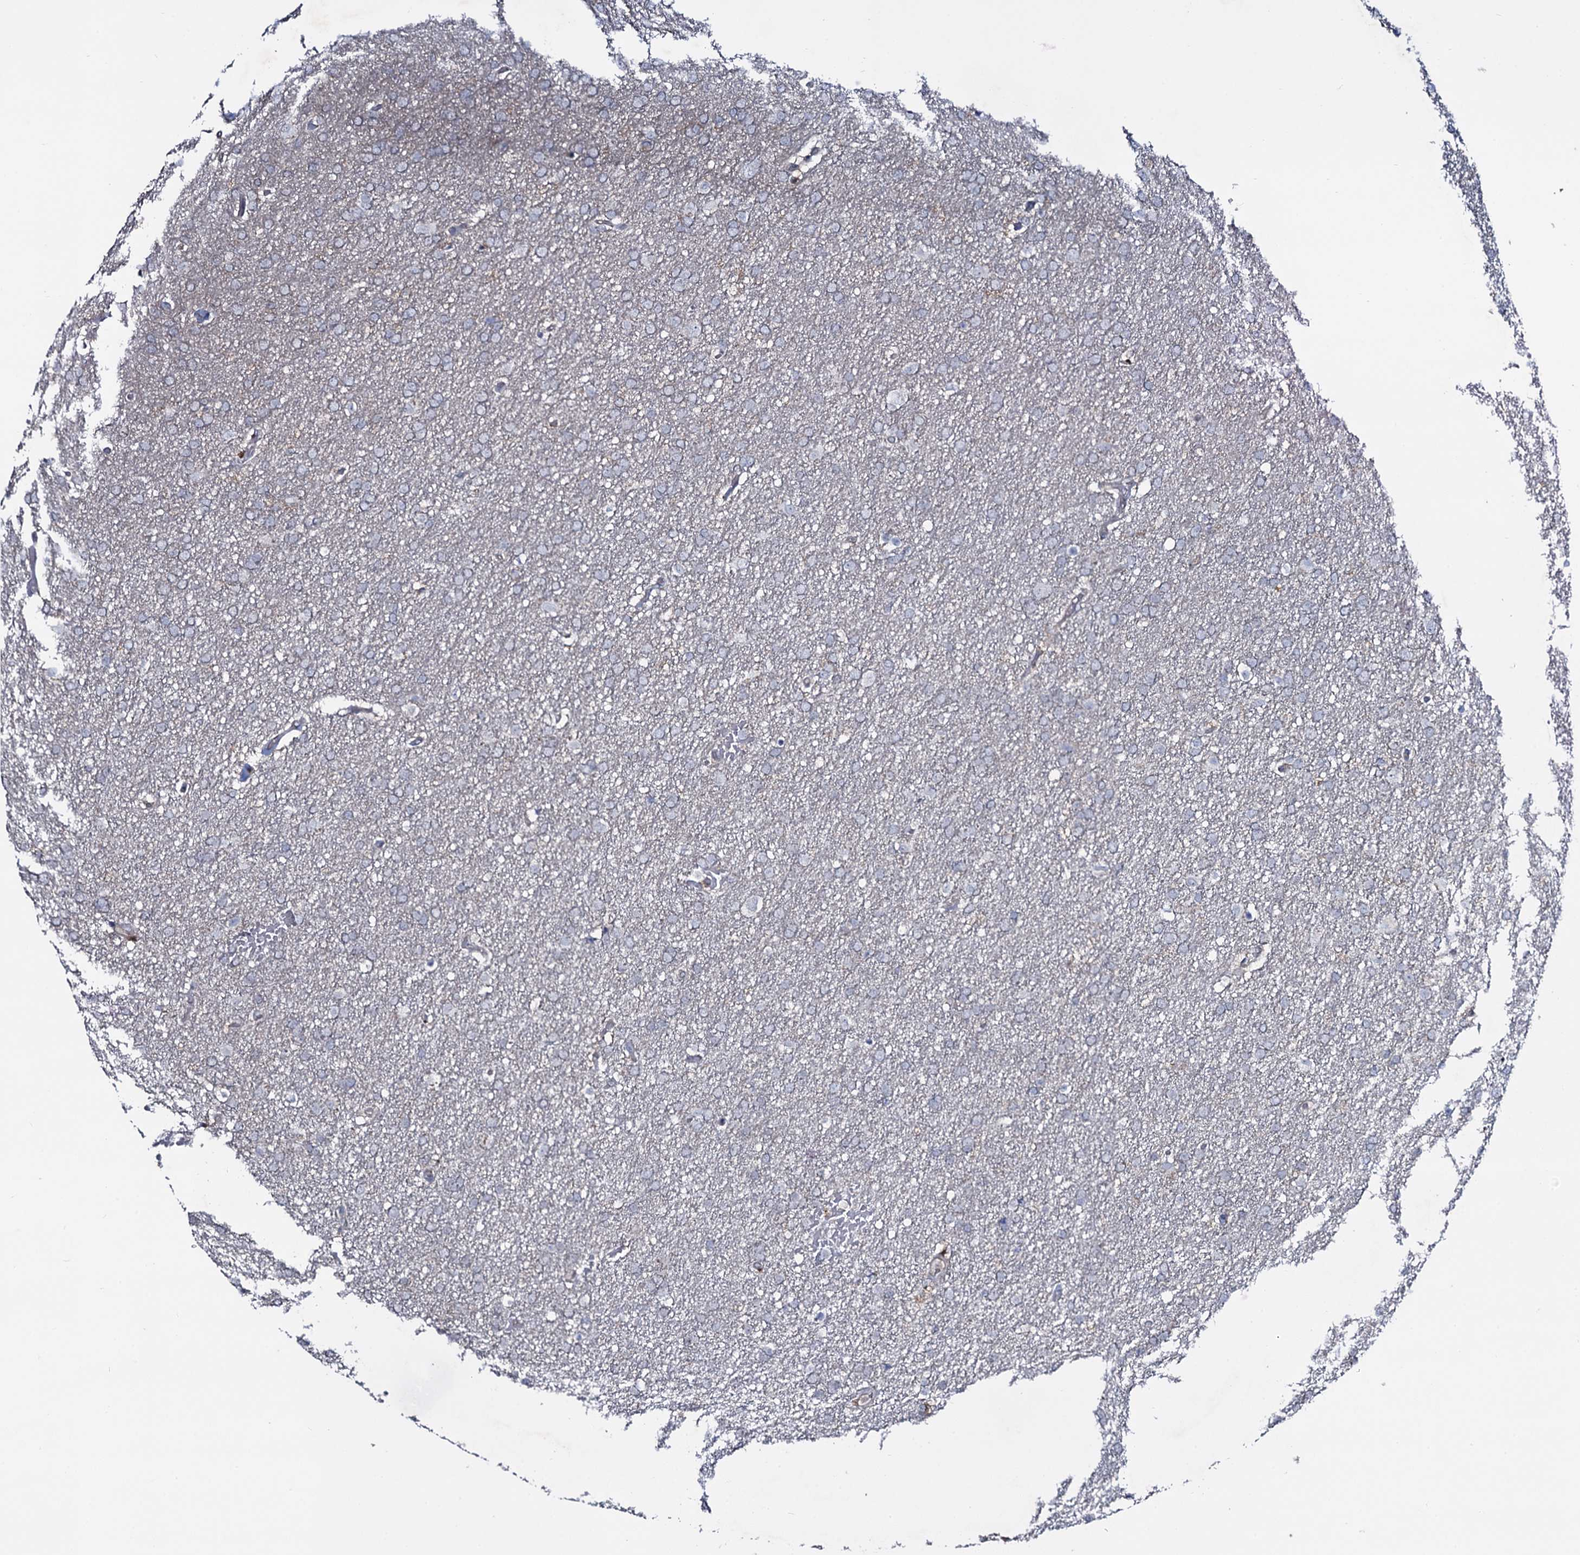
{"staining": {"intensity": "negative", "quantity": "none", "location": "none"}, "tissue": "glioma", "cell_type": "Tumor cells", "image_type": "cancer", "snomed": [{"axis": "morphology", "description": "Glioma, malignant, High grade"}, {"axis": "topography", "description": "Brain"}], "caption": "There is no significant expression in tumor cells of glioma.", "gene": "SNAP23", "patient": {"sex": "male", "age": 72}}